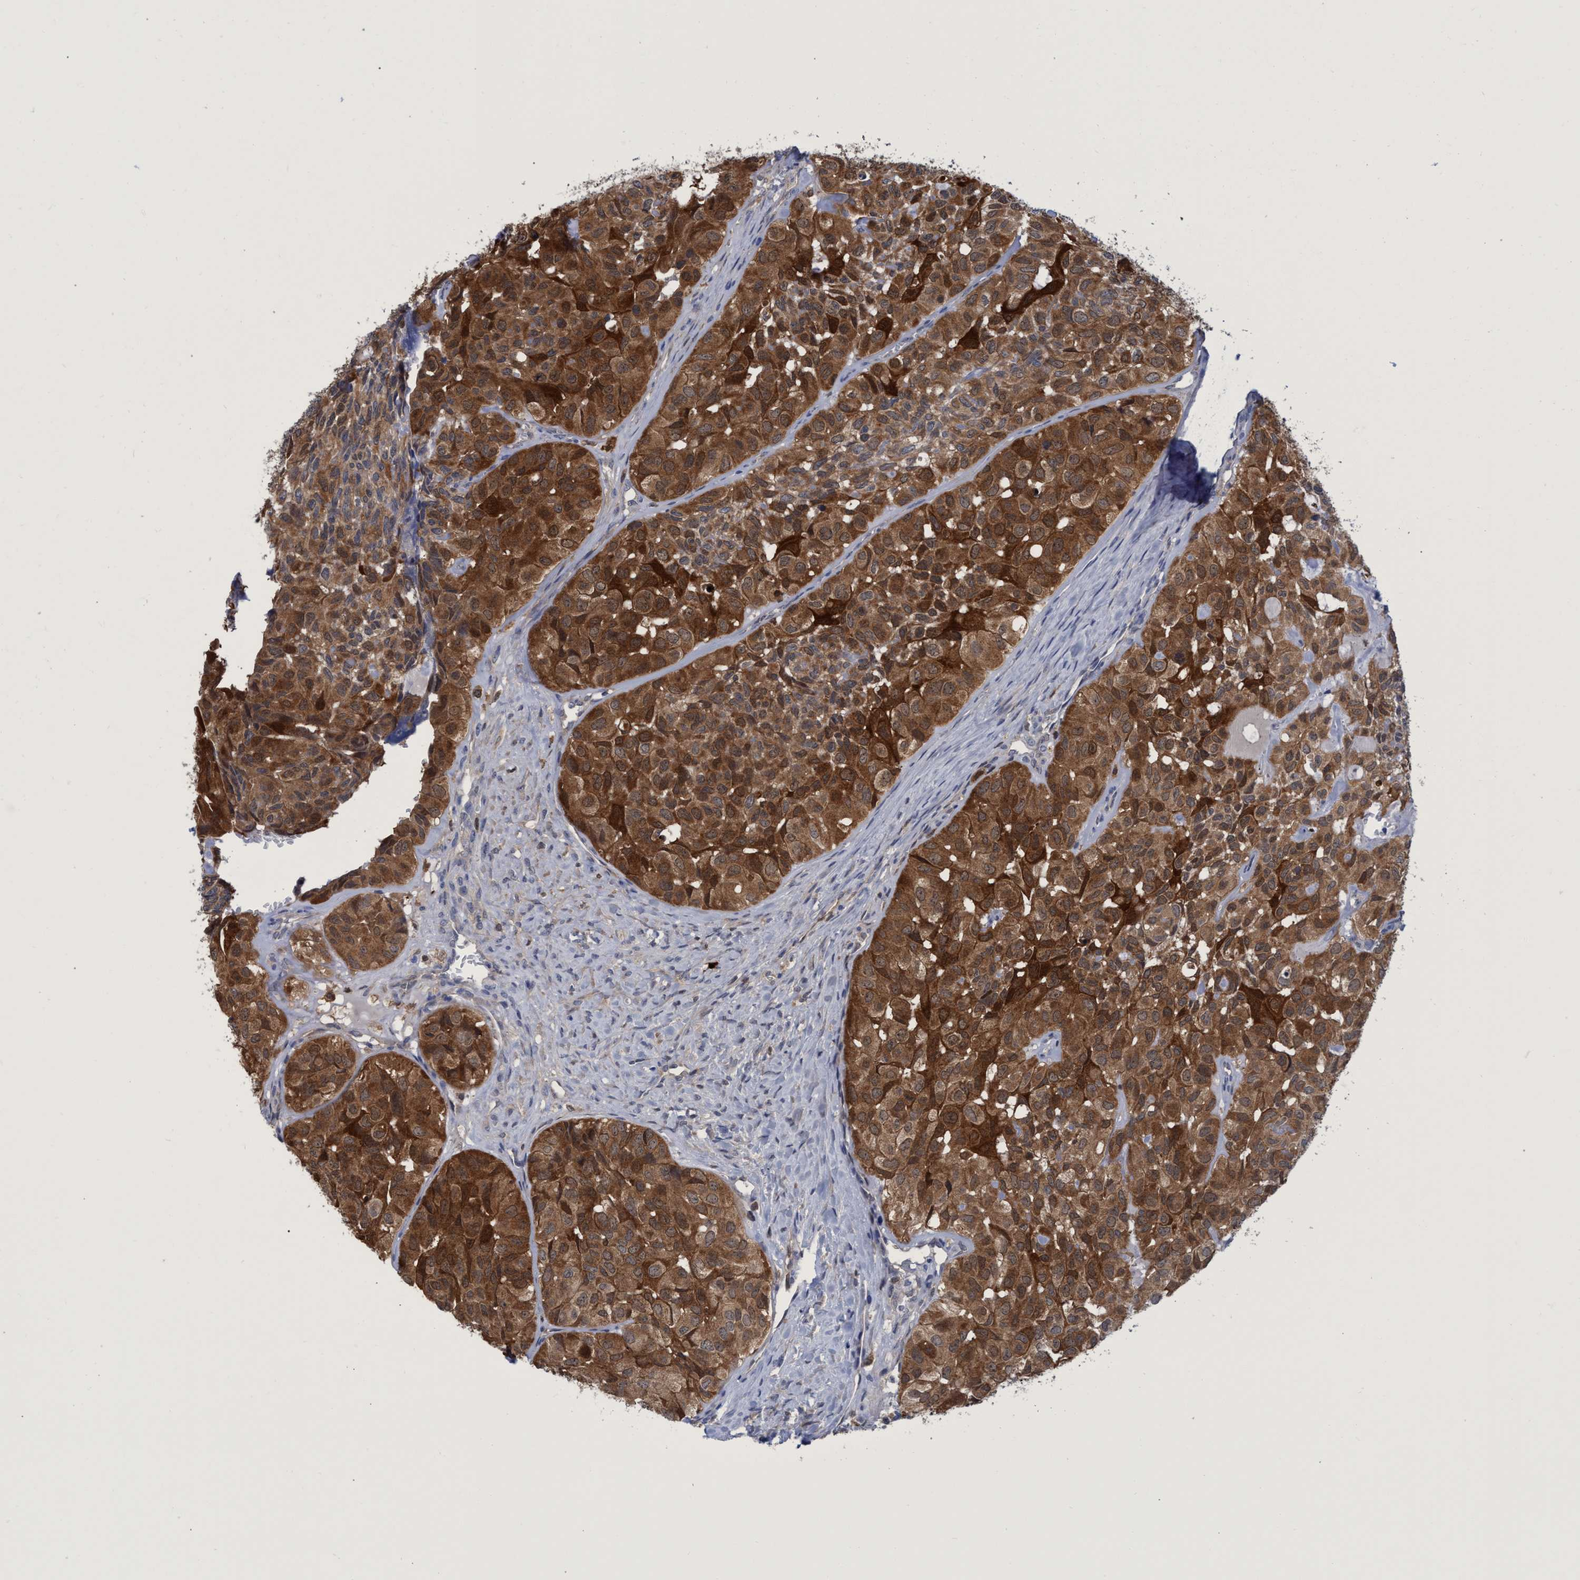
{"staining": {"intensity": "strong", "quantity": ">75%", "location": "cytoplasmic/membranous"}, "tissue": "head and neck cancer", "cell_type": "Tumor cells", "image_type": "cancer", "snomed": [{"axis": "morphology", "description": "Adenocarcinoma, NOS"}, {"axis": "topography", "description": "Salivary gland, NOS"}, {"axis": "topography", "description": "Head-Neck"}], "caption": "IHC (DAB (3,3'-diaminobenzidine)) staining of human head and neck adenocarcinoma shows strong cytoplasmic/membranous protein staining in approximately >75% of tumor cells. The protein of interest is stained brown, and the nuclei are stained in blue (DAB (3,3'-diaminobenzidine) IHC with brightfield microscopy, high magnification).", "gene": "PNPO", "patient": {"sex": "female", "age": 76}}